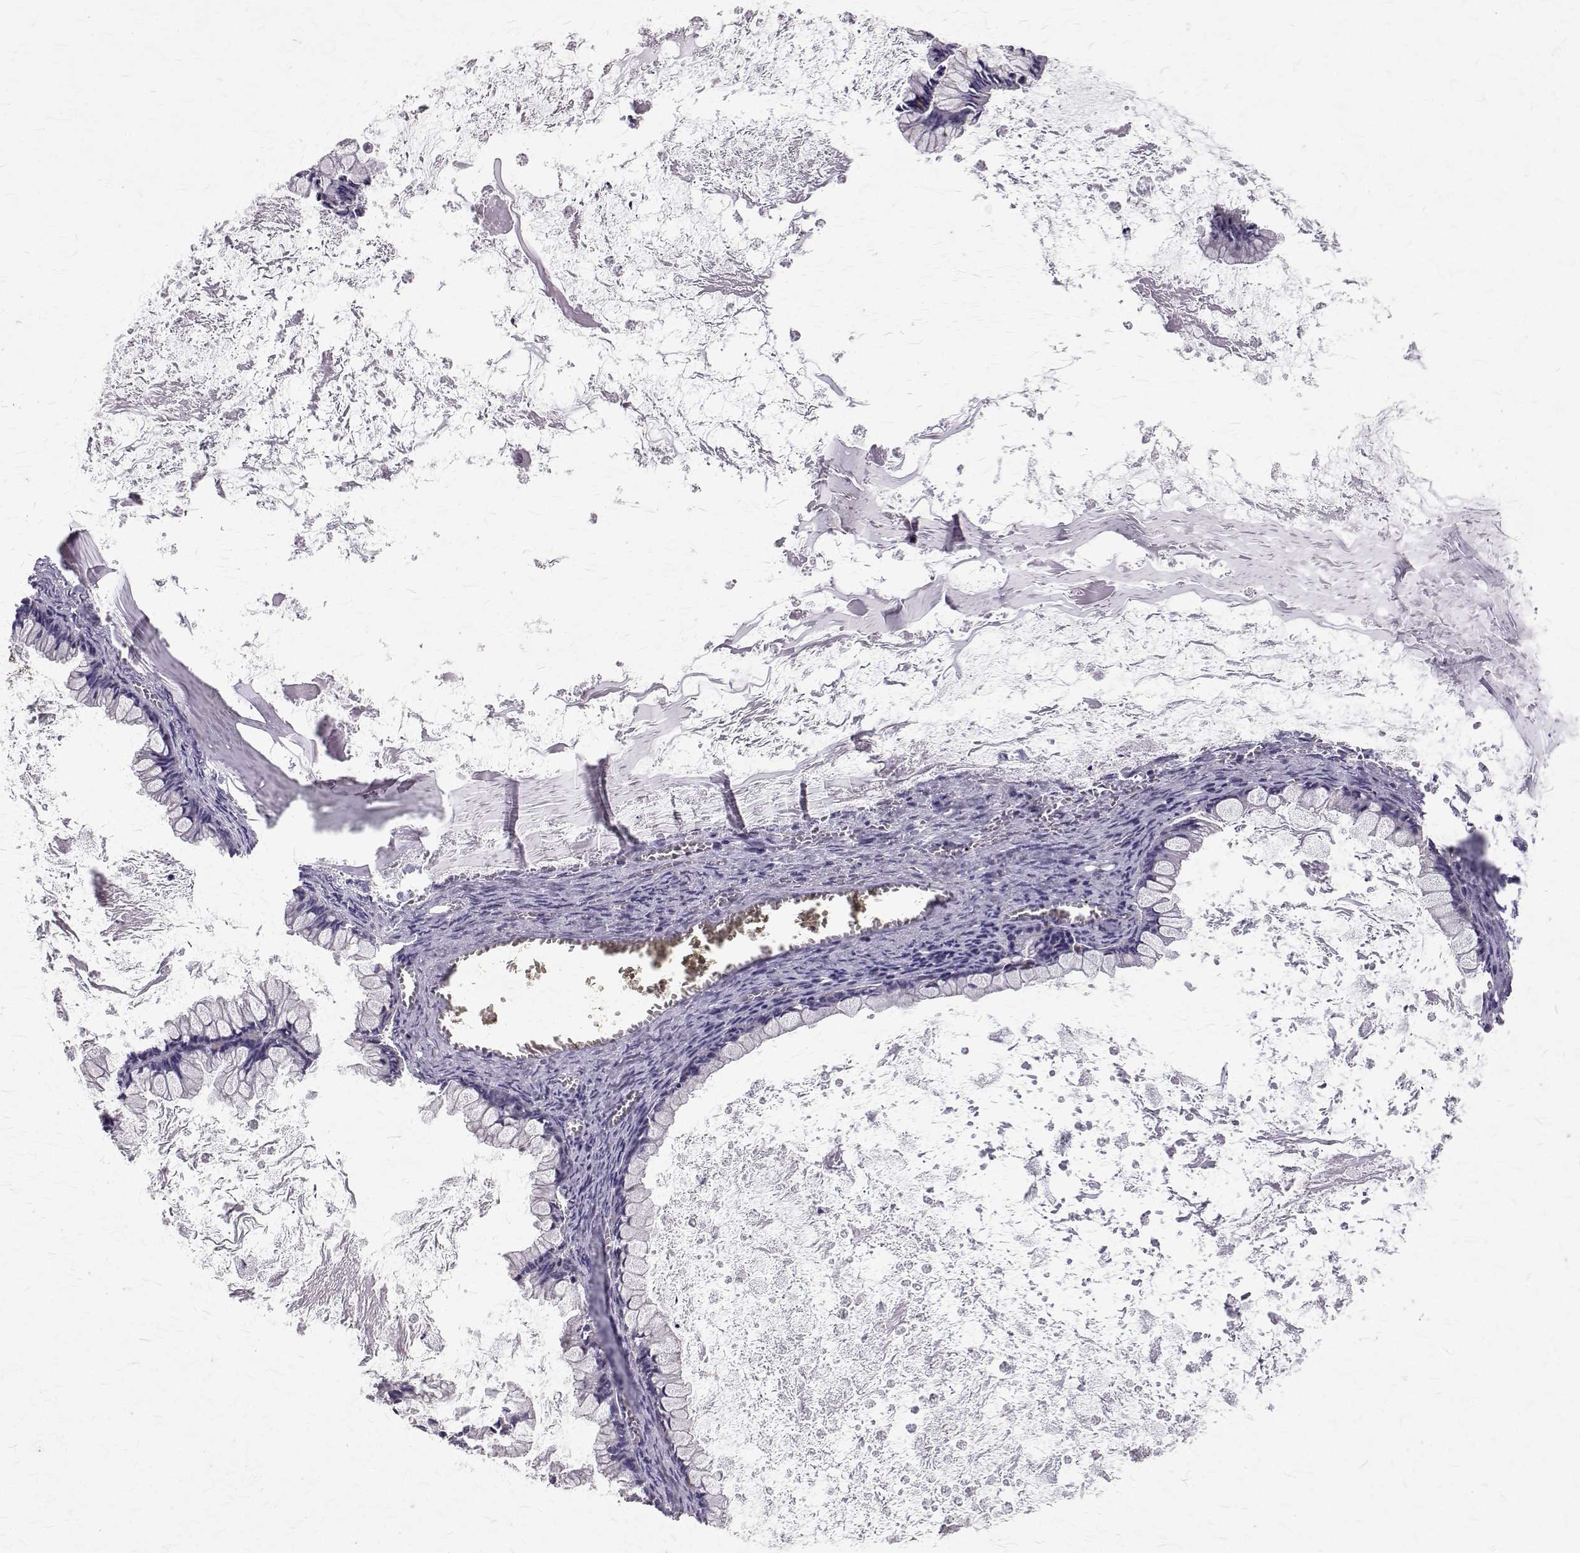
{"staining": {"intensity": "negative", "quantity": "none", "location": "none"}, "tissue": "ovarian cancer", "cell_type": "Tumor cells", "image_type": "cancer", "snomed": [{"axis": "morphology", "description": "Cystadenocarcinoma, mucinous, NOS"}, {"axis": "topography", "description": "Ovary"}], "caption": "The image exhibits no significant staining in tumor cells of ovarian mucinous cystadenocarcinoma.", "gene": "CCDC89", "patient": {"sex": "female", "age": 67}}